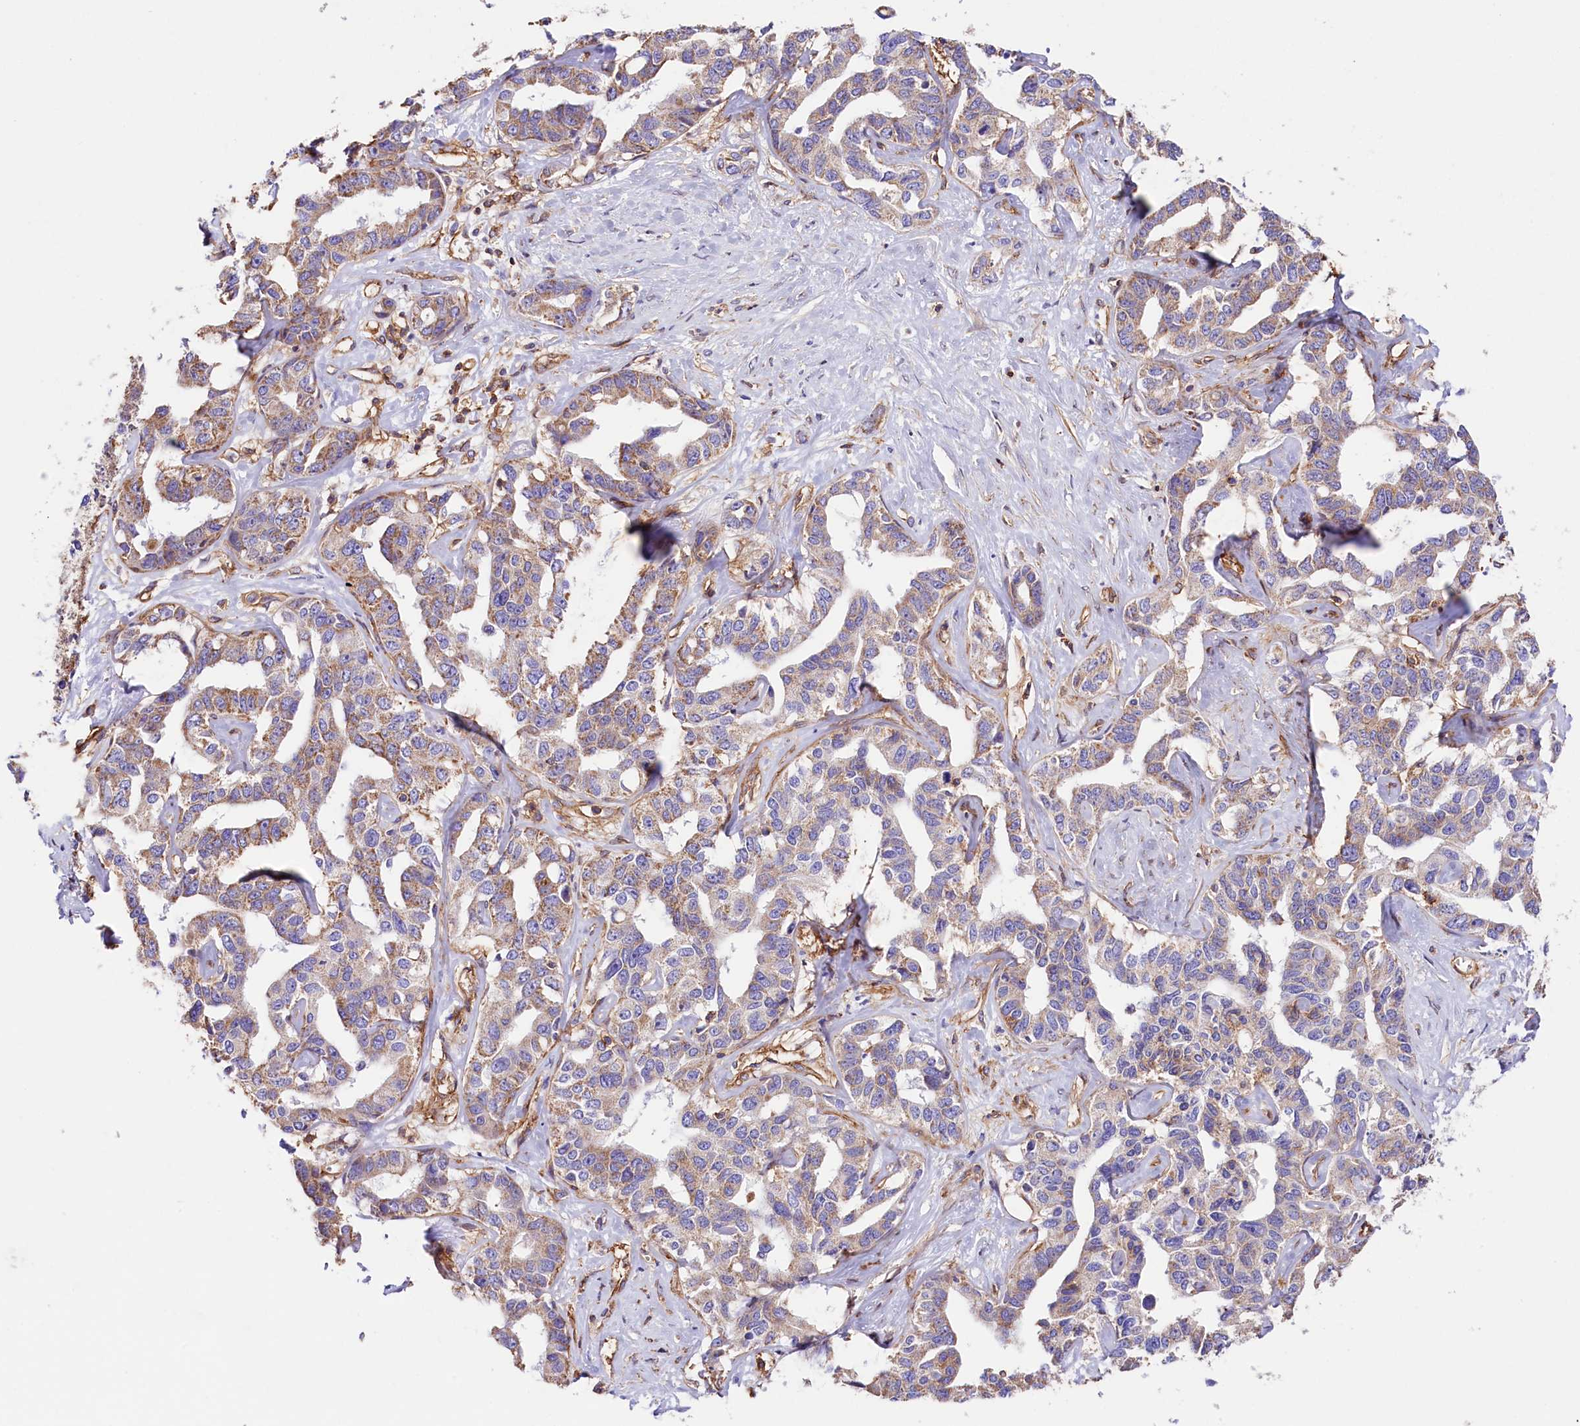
{"staining": {"intensity": "moderate", "quantity": "25%-75%", "location": "cytoplasmic/membranous"}, "tissue": "liver cancer", "cell_type": "Tumor cells", "image_type": "cancer", "snomed": [{"axis": "morphology", "description": "Cholangiocarcinoma"}, {"axis": "topography", "description": "Liver"}], "caption": "Immunohistochemical staining of human liver cancer (cholangiocarcinoma) exhibits moderate cytoplasmic/membranous protein expression in about 25%-75% of tumor cells.", "gene": "ATP2B4", "patient": {"sex": "male", "age": 59}}